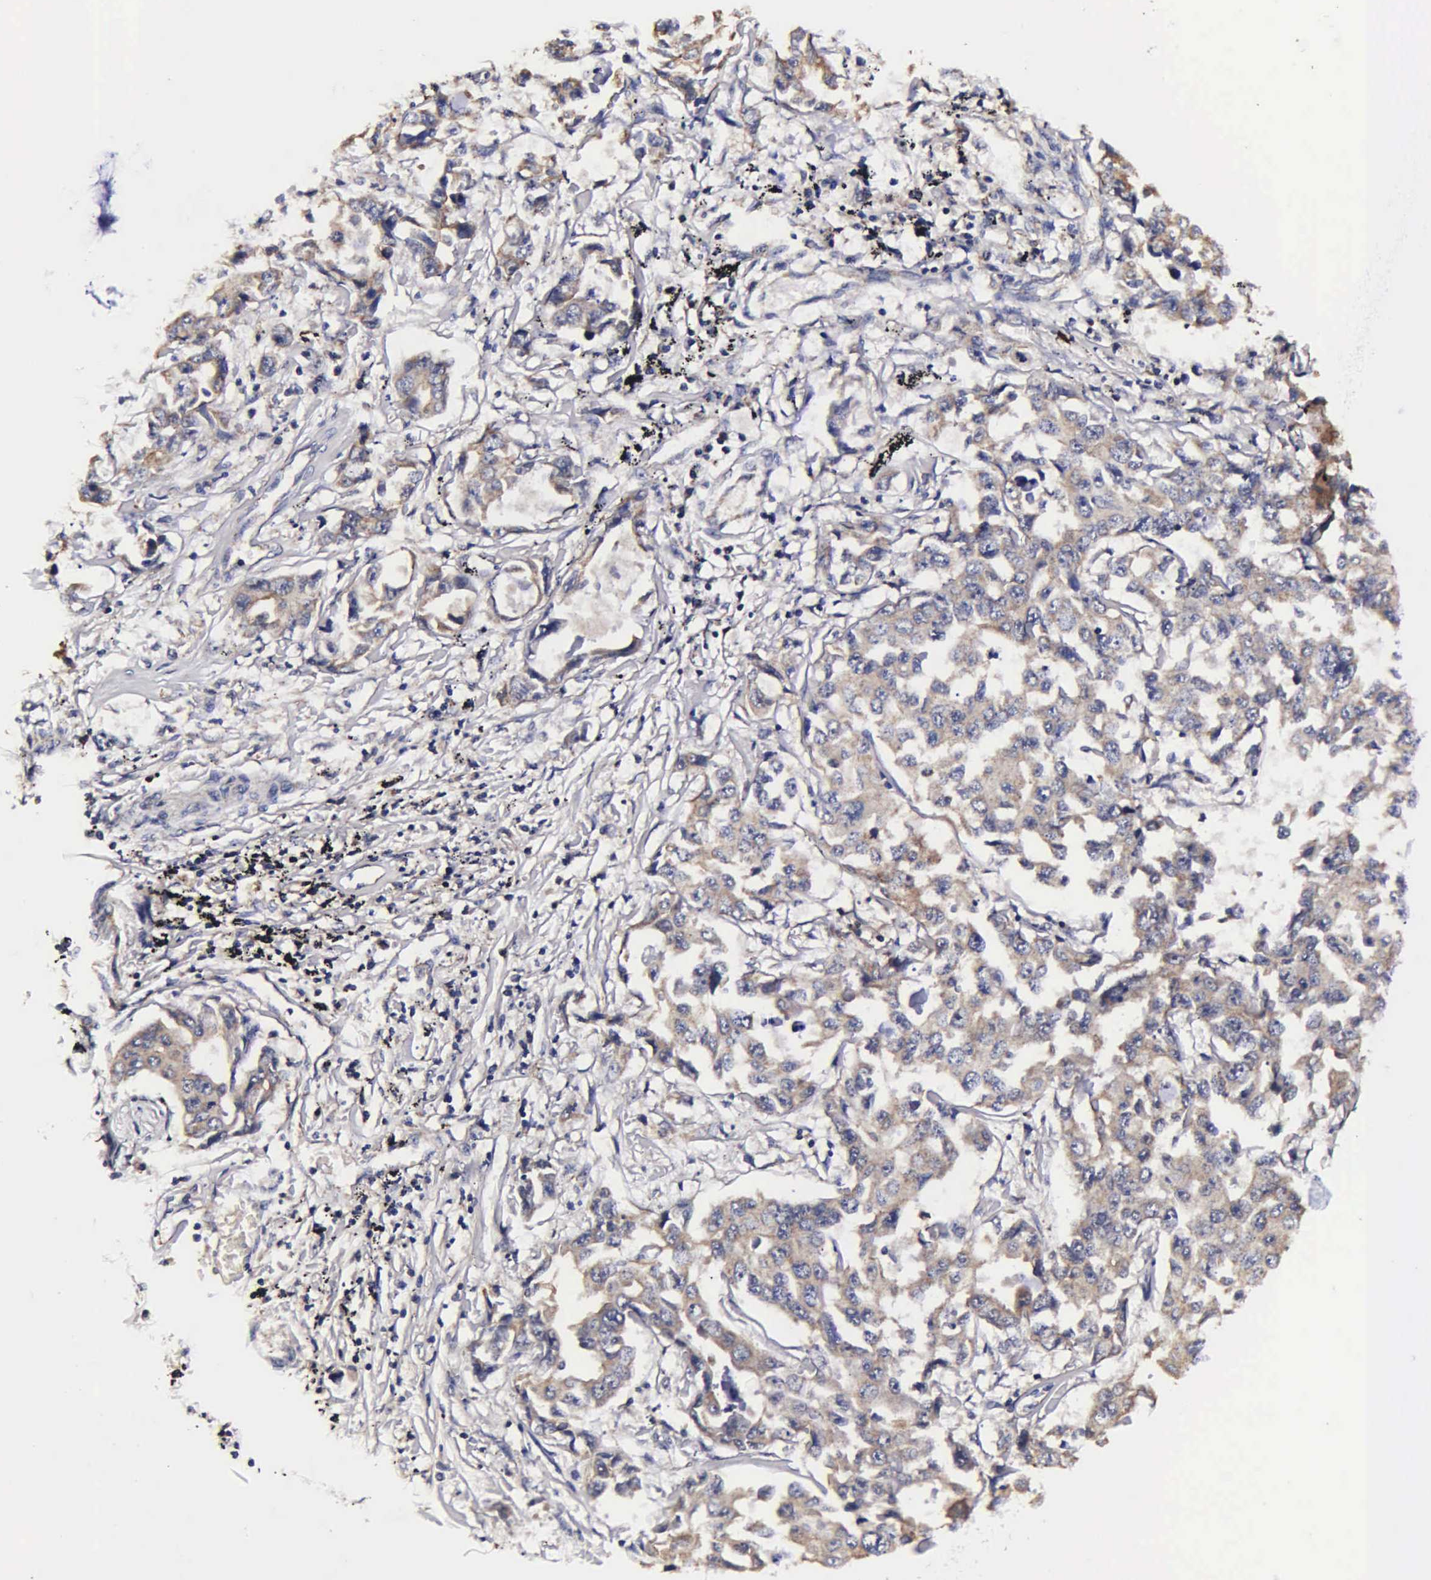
{"staining": {"intensity": "weak", "quantity": "25%-75%", "location": "cytoplasmic/membranous"}, "tissue": "lung cancer", "cell_type": "Tumor cells", "image_type": "cancer", "snomed": [{"axis": "morphology", "description": "Adenocarcinoma, NOS"}, {"axis": "topography", "description": "Lung"}], "caption": "This is a micrograph of IHC staining of lung adenocarcinoma, which shows weak staining in the cytoplasmic/membranous of tumor cells.", "gene": "PSMA3", "patient": {"sex": "male", "age": 64}}